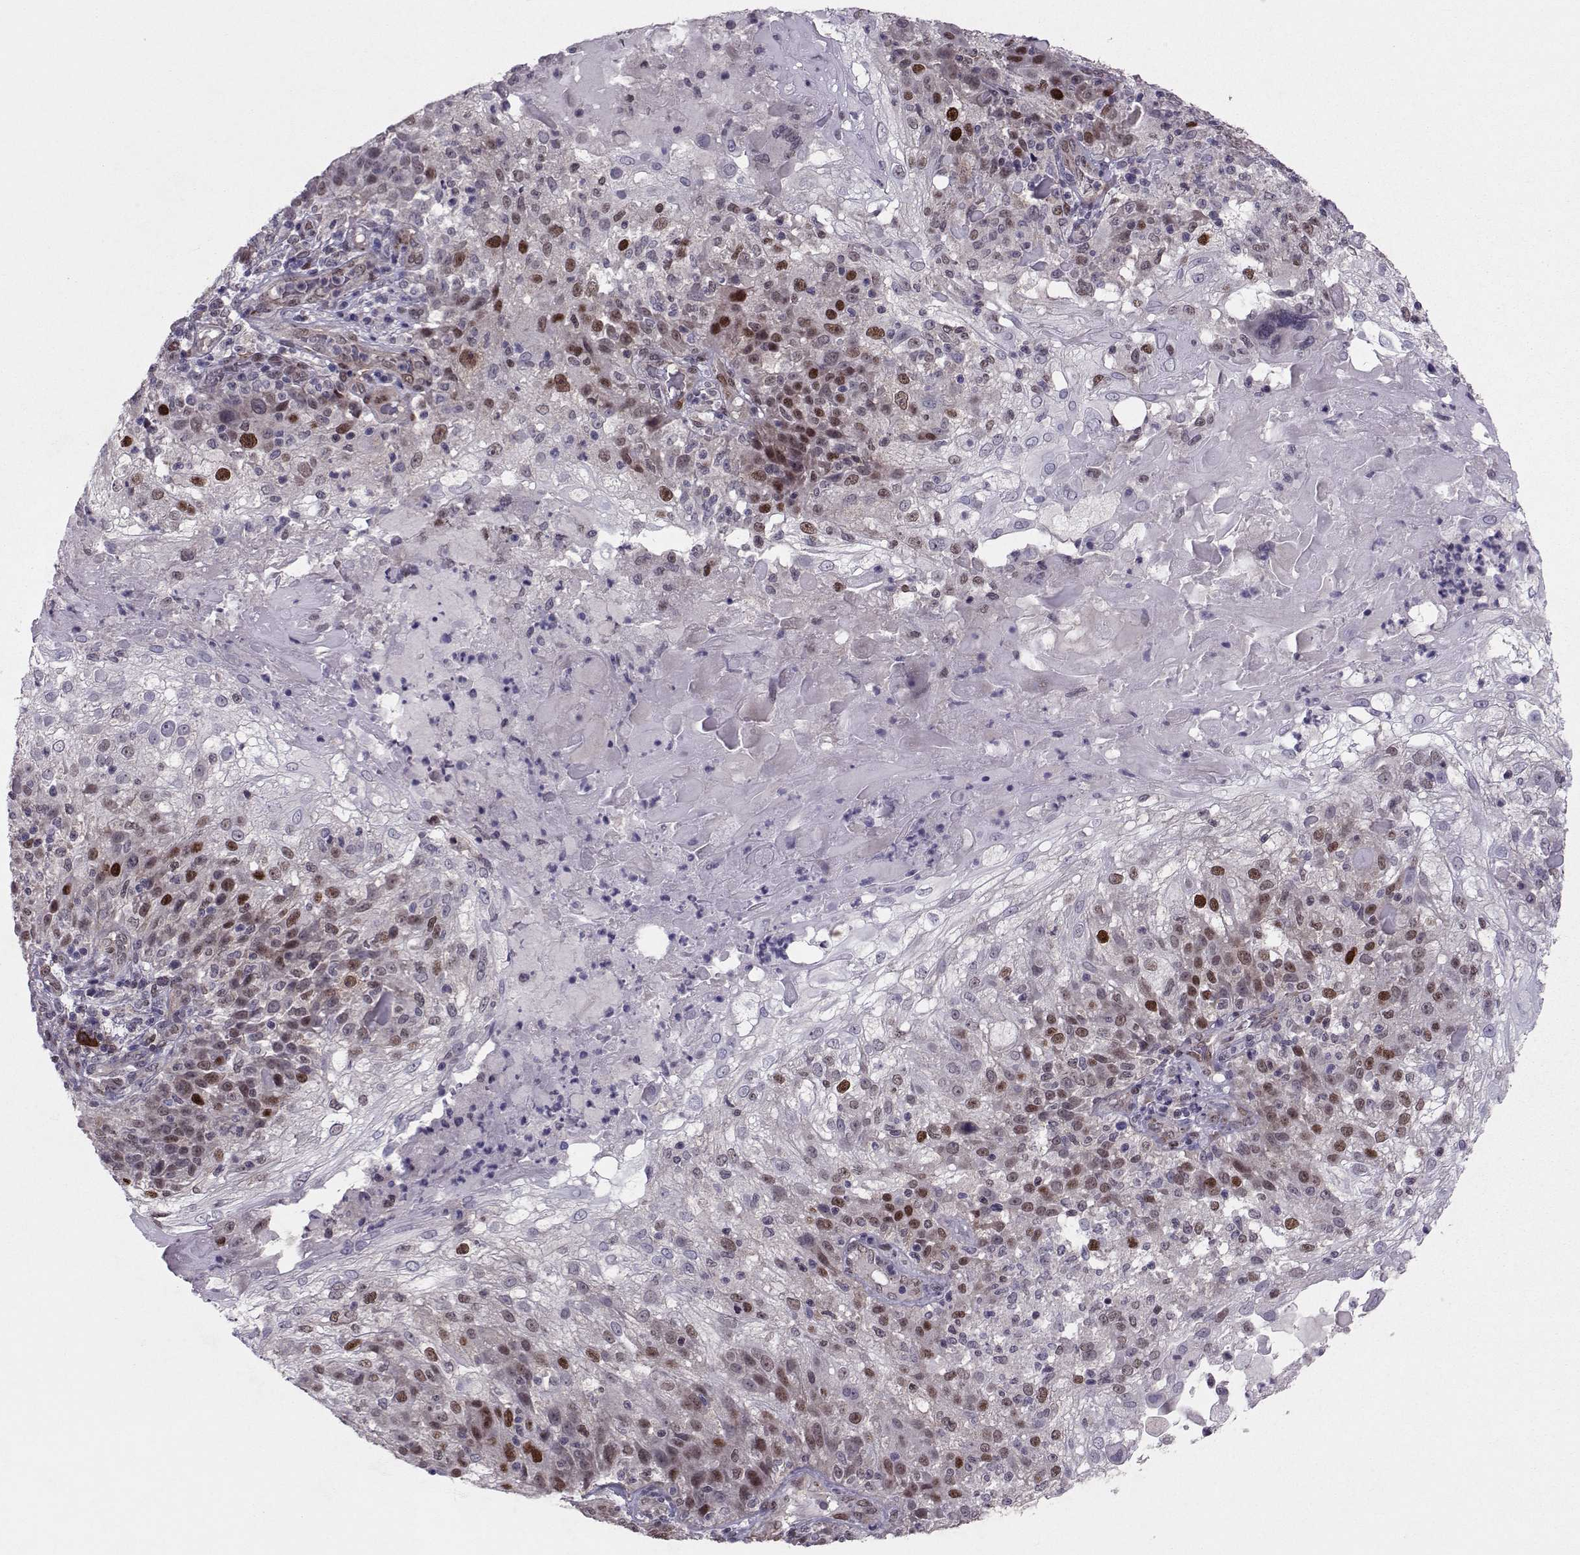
{"staining": {"intensity": "strong", "quantity": "<25%", "location": "nuclear"}, "tissue": "skin cancer", "cell_type": "Tumor cells", "image_type": "cancer", "snomed": [{"axis": "morphology", "description": "Normal tissue, NOS"}, {"axis": "morphology", "description": "Squamous cell carcinoma, NOS"}, {"axis": "topography", "description": "Skin"}], "caption": "Squamous cell carcinoma (skin) stained with immunohistochemistry (IHC) reveals strong nuclear expression in about <25% of tumor cells.", "gene": "CDK4", "patient": {"sex": "female", "age": 83}}